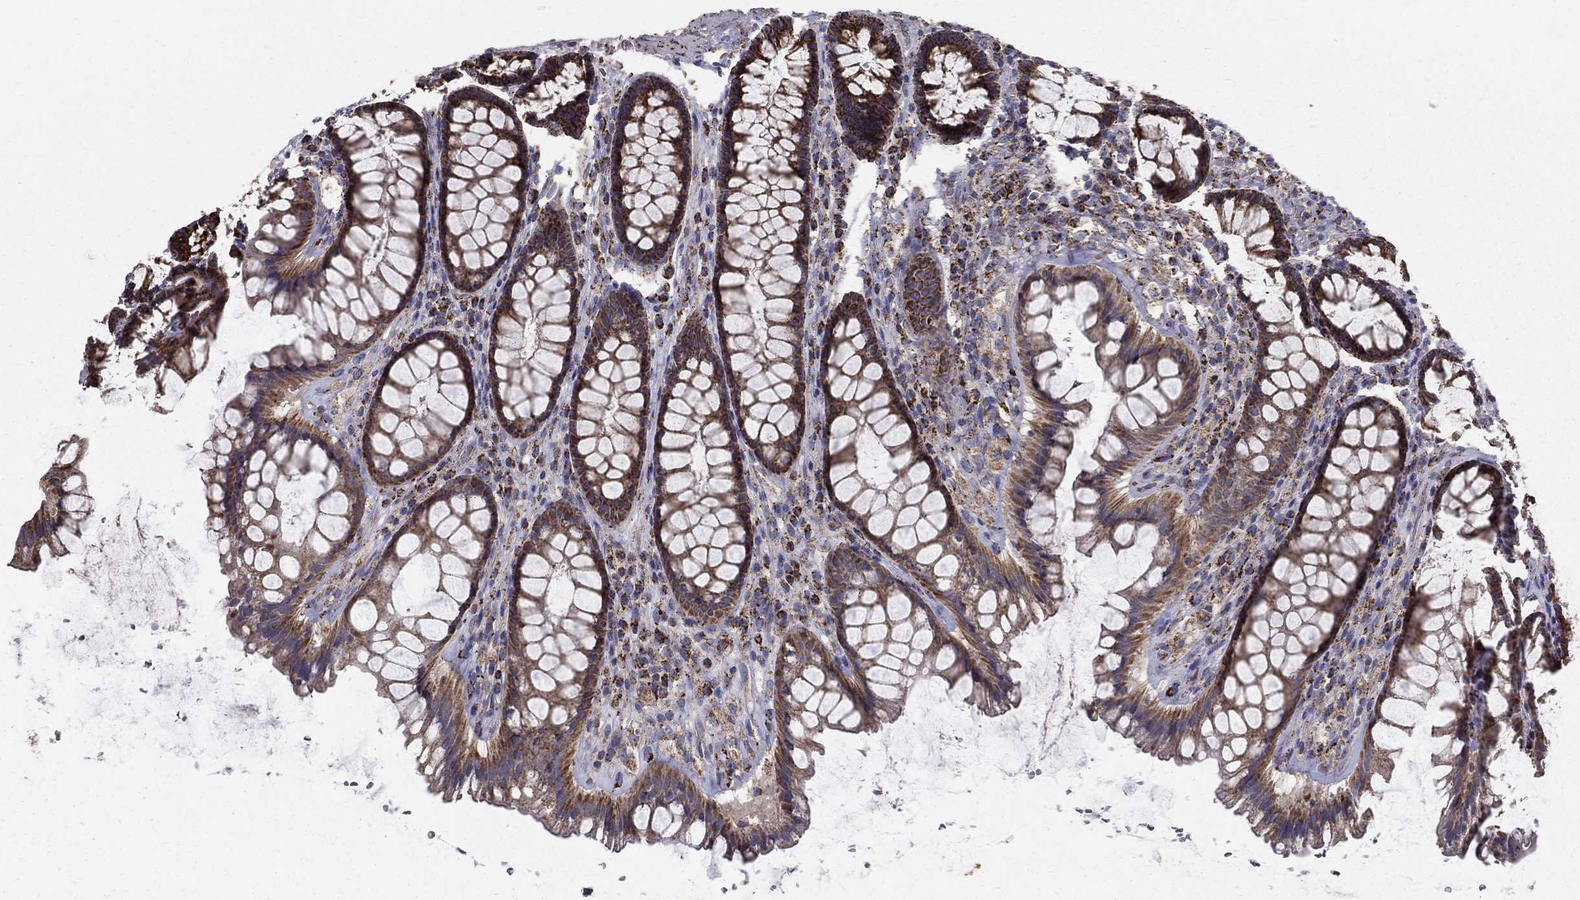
{"staining": {"intensity": "strong", "quantity": ">75%", "location": "cytoplasmic/membranous"}, "tissue": "rectum", "cell_type": "Glandular cells", "image_type": "normal", "snomed": [{"axis": "morphology", "description": "Normal tissue, NOS"}, {"axis": "topography", "description": "Rectum"}], "caption": "An IHC image of benign tissue is shown. Protein staining in brown labels strong cytoplasmic/membranous positivity in rectum within glandular cells.", "gene": "GCSH", "patient": {"sex": "male", "age": 72}}